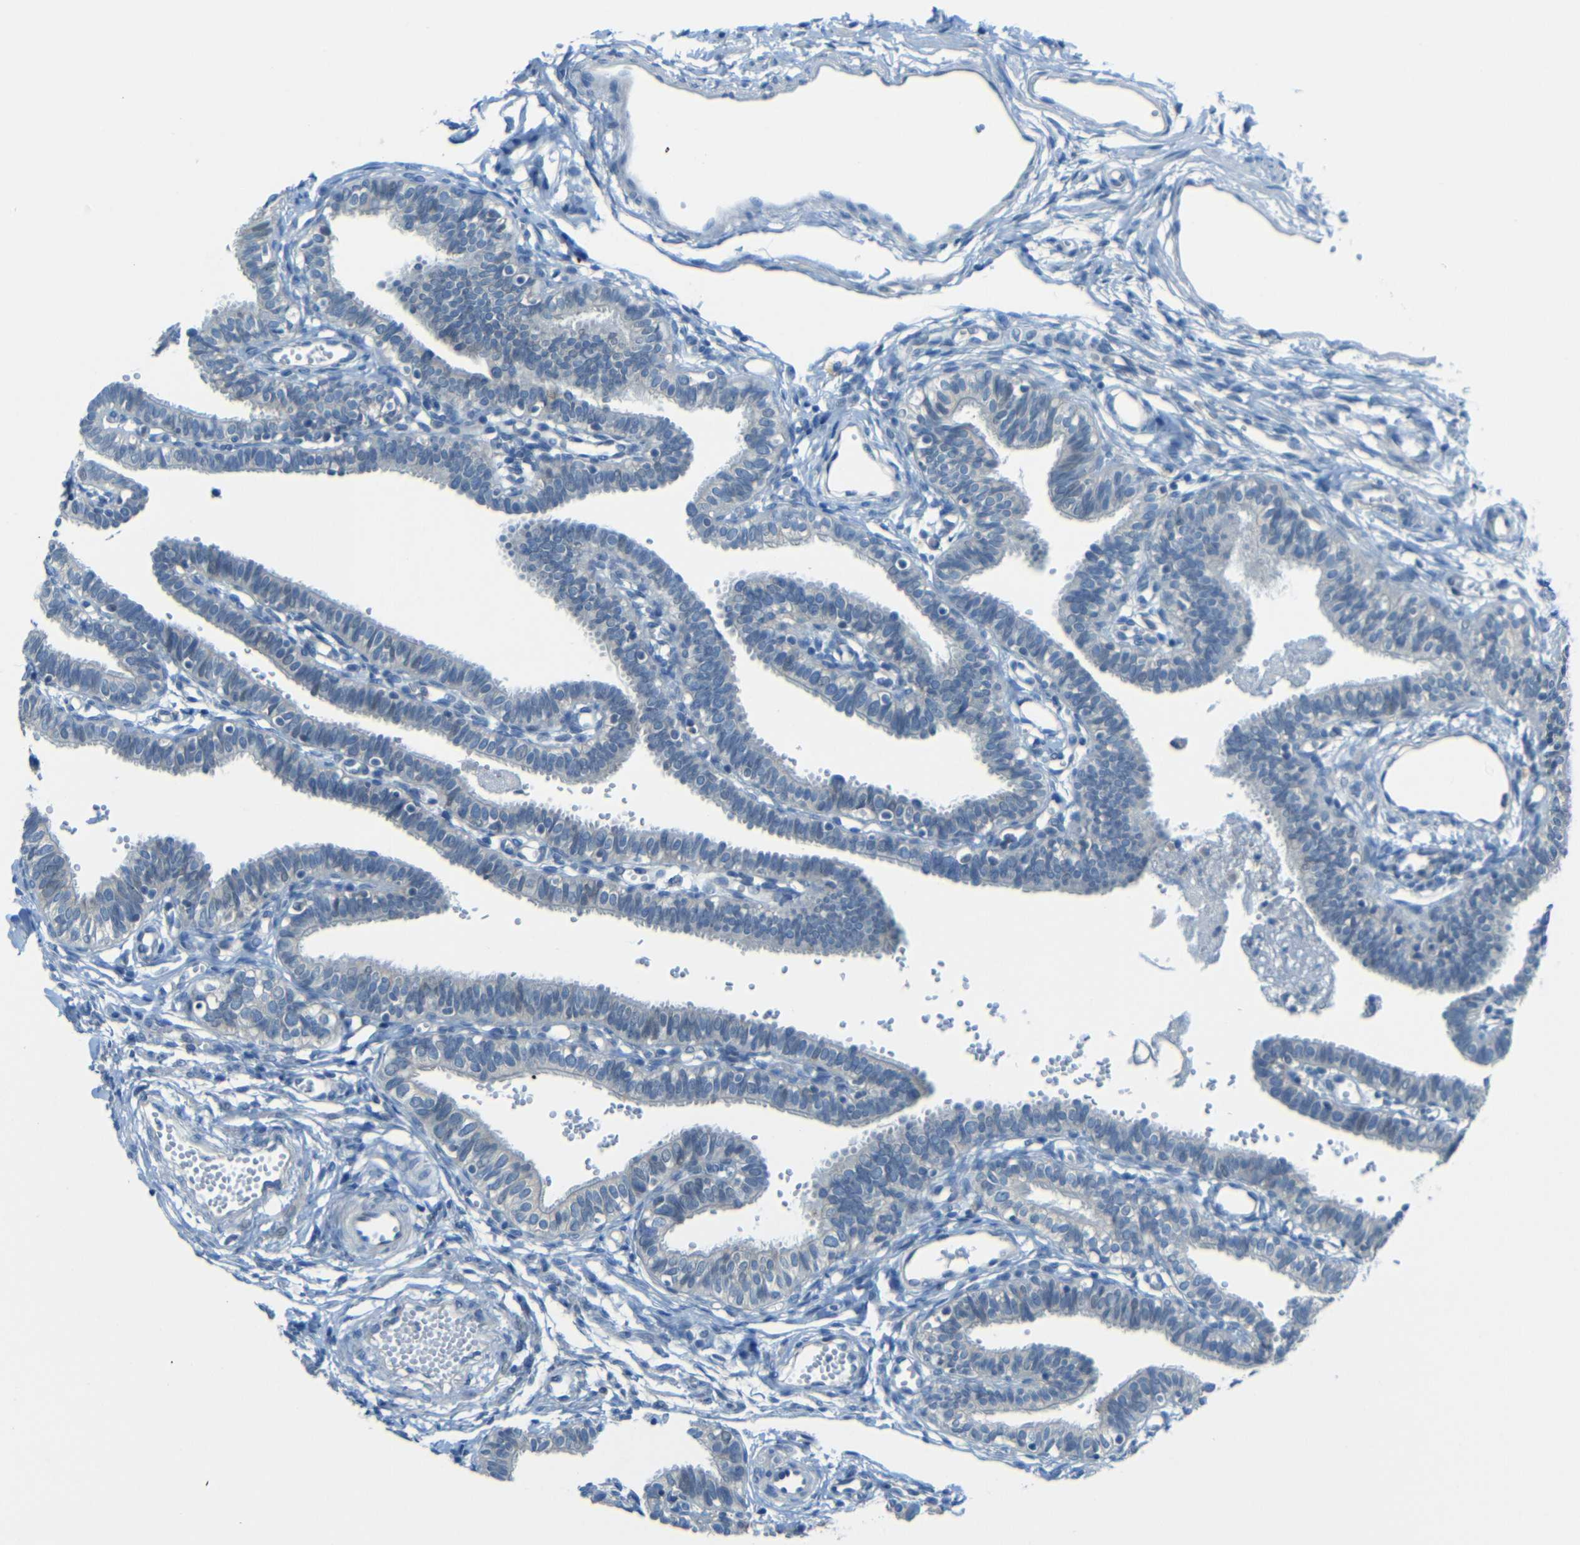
{"staining": {"intensity": "negative", "quantity": "none", "location": "none"}, "tissue": "fallopian tube", "cell_type": "Glandular cells", "image_type": "normal", "snomed": [{"axis": "morphology", "description": "Normal tissue, NOS"}, {"axis": "topography", "description": "Fallopian tube"}, {"axis": "topography", "description": "Placenta"}], "caption": "An image of human fallopian tube is negative for staining in glandular cells. Nuclei are stained in blue.", "gene": "ANKRD22", "patient": {"sex": "female", "age": 34}}